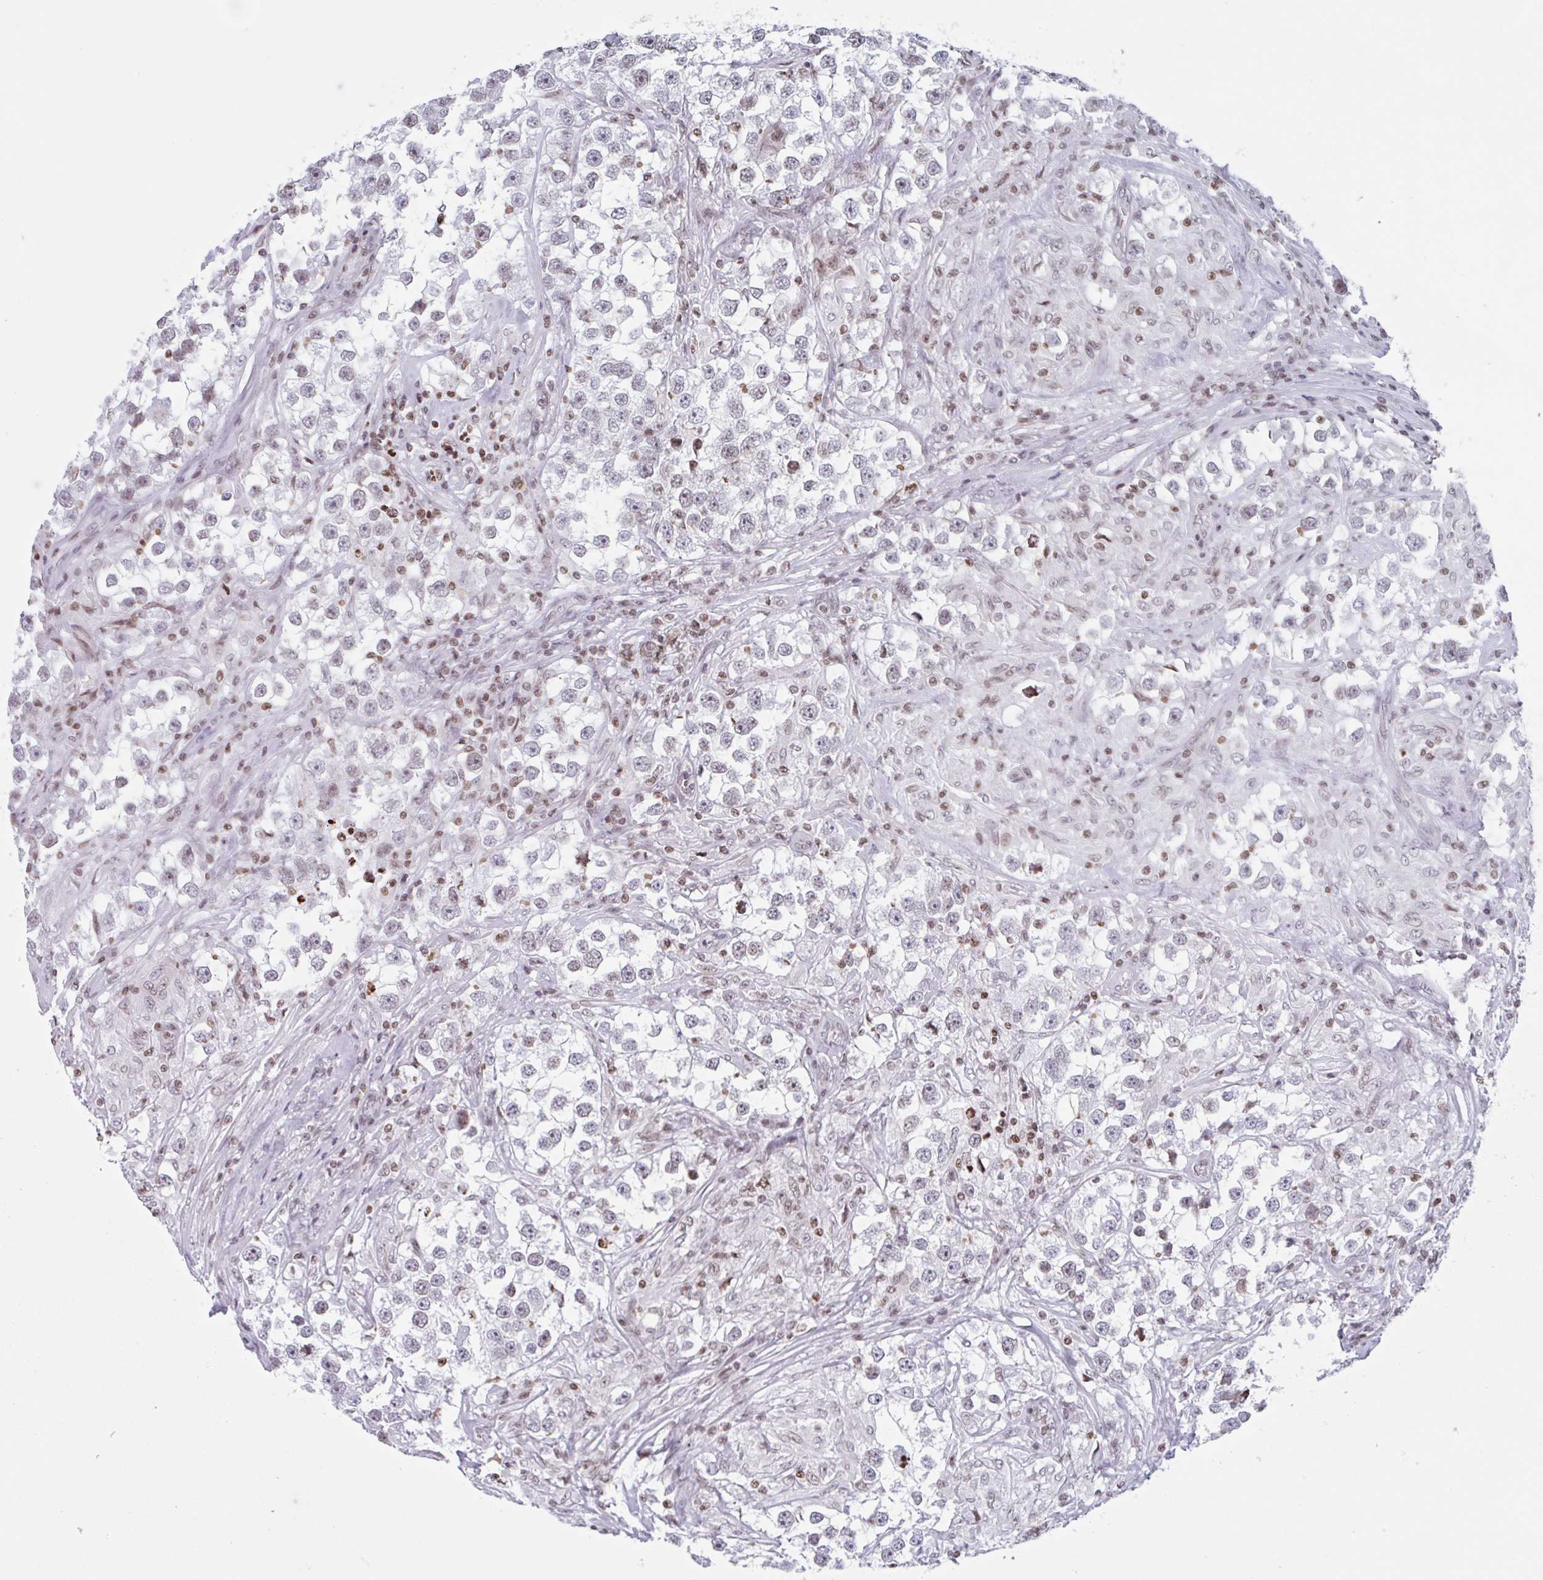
{"staining": {"intensity": "weak", "quantity": "25%-75%", "location": "nuclear"}, "tissue": "testis cancer", "cell_type": "Tumor cells", "image_type": "cancer", "snomed": [{"axis": "morphology", "description": "Seminoma, NOS"}, {"axis": "topography", "description": "Testis"}], "caption": "A low amount of weak nuclear expression is present in about 25%-75% of tumor cells in seminoma (testis) tissue.", "gene": "NOL6", "patient": {"sex": "male", "age": 46}}